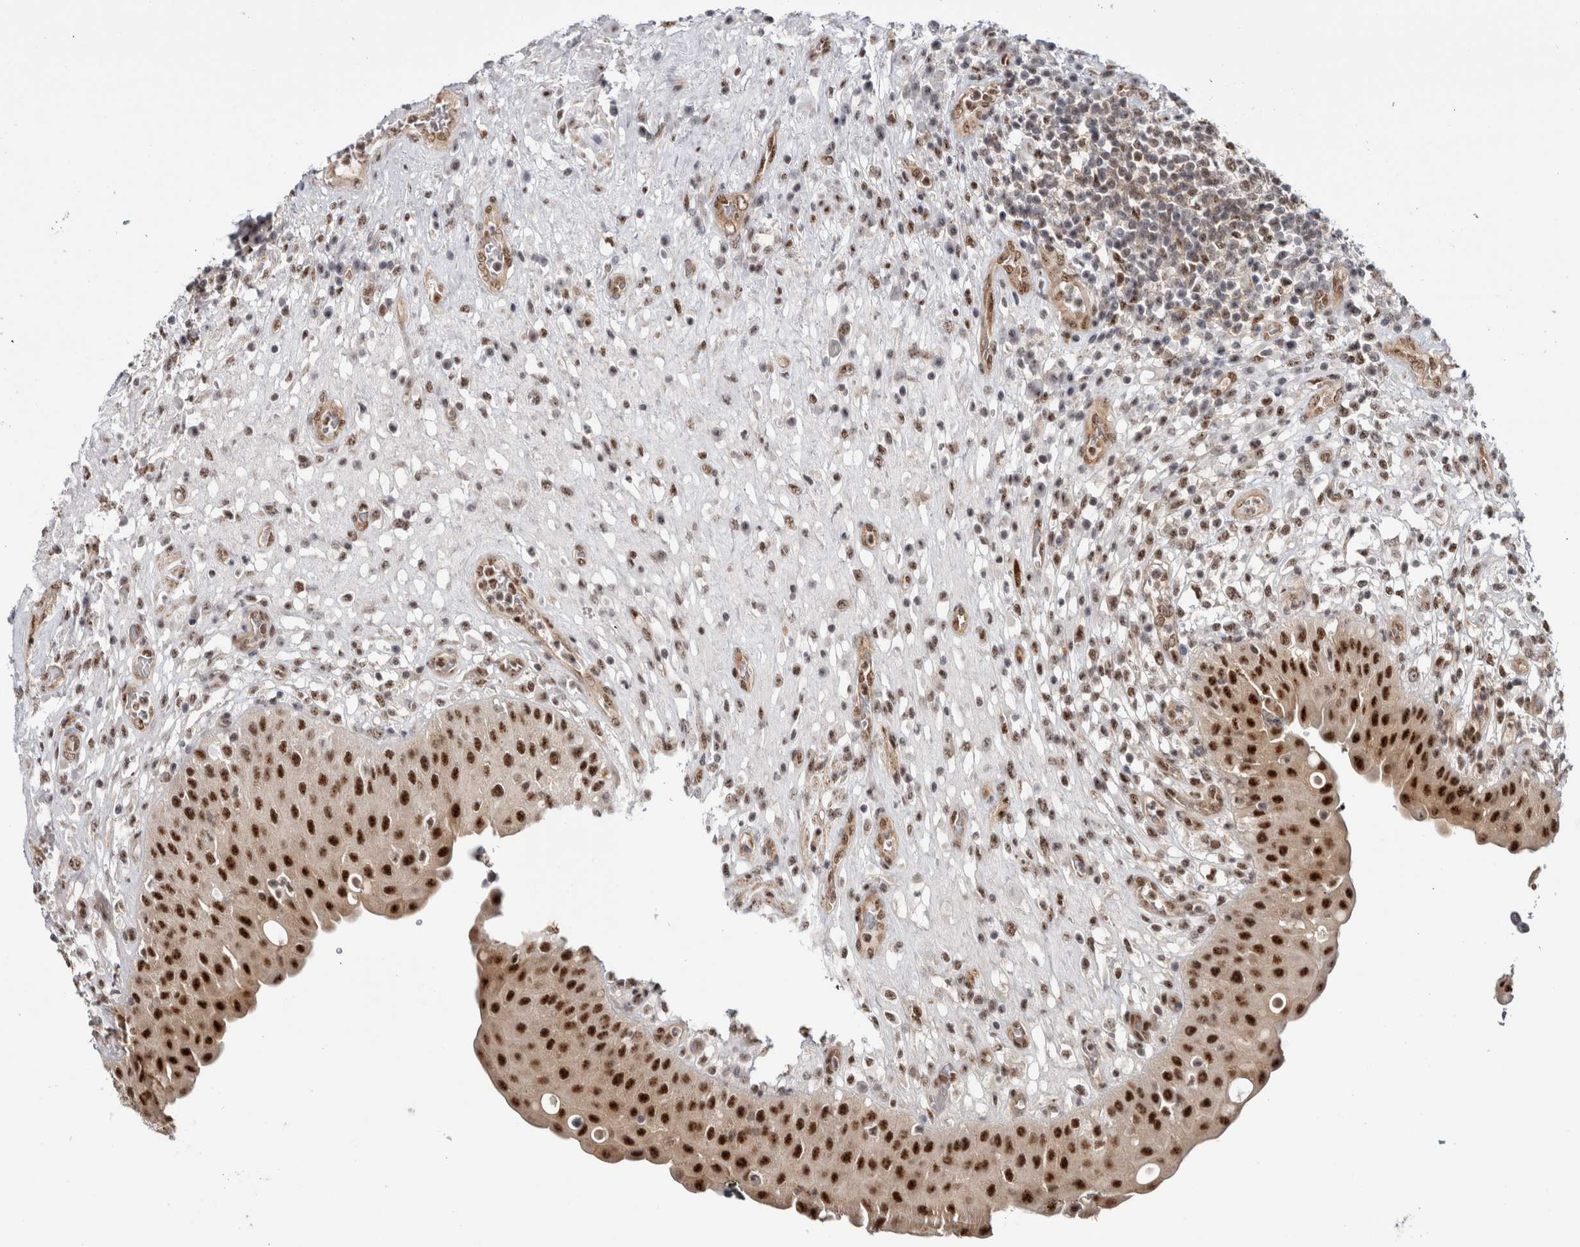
{"staining": {"intensity": "strong", "quantity": ">75%", "location": "nuclear"}, "tissue": "urinary bladder", "cell_type": "Urothelial cells", "image_type": "normal", "snomed": [{"axis": "morphology", "description": "Normal tissue, NOS"}, {"axis": "topography", "description": "Urinary bladder"}], "caption": "There is high levels of strong nuclear positivity in urothelial cells of unremarkable urinary bladder, as demonstrated by immunohistochemical staining (brown color).", "gene": "MKNK1", "patient": {"sex": "female", "age": 62}}